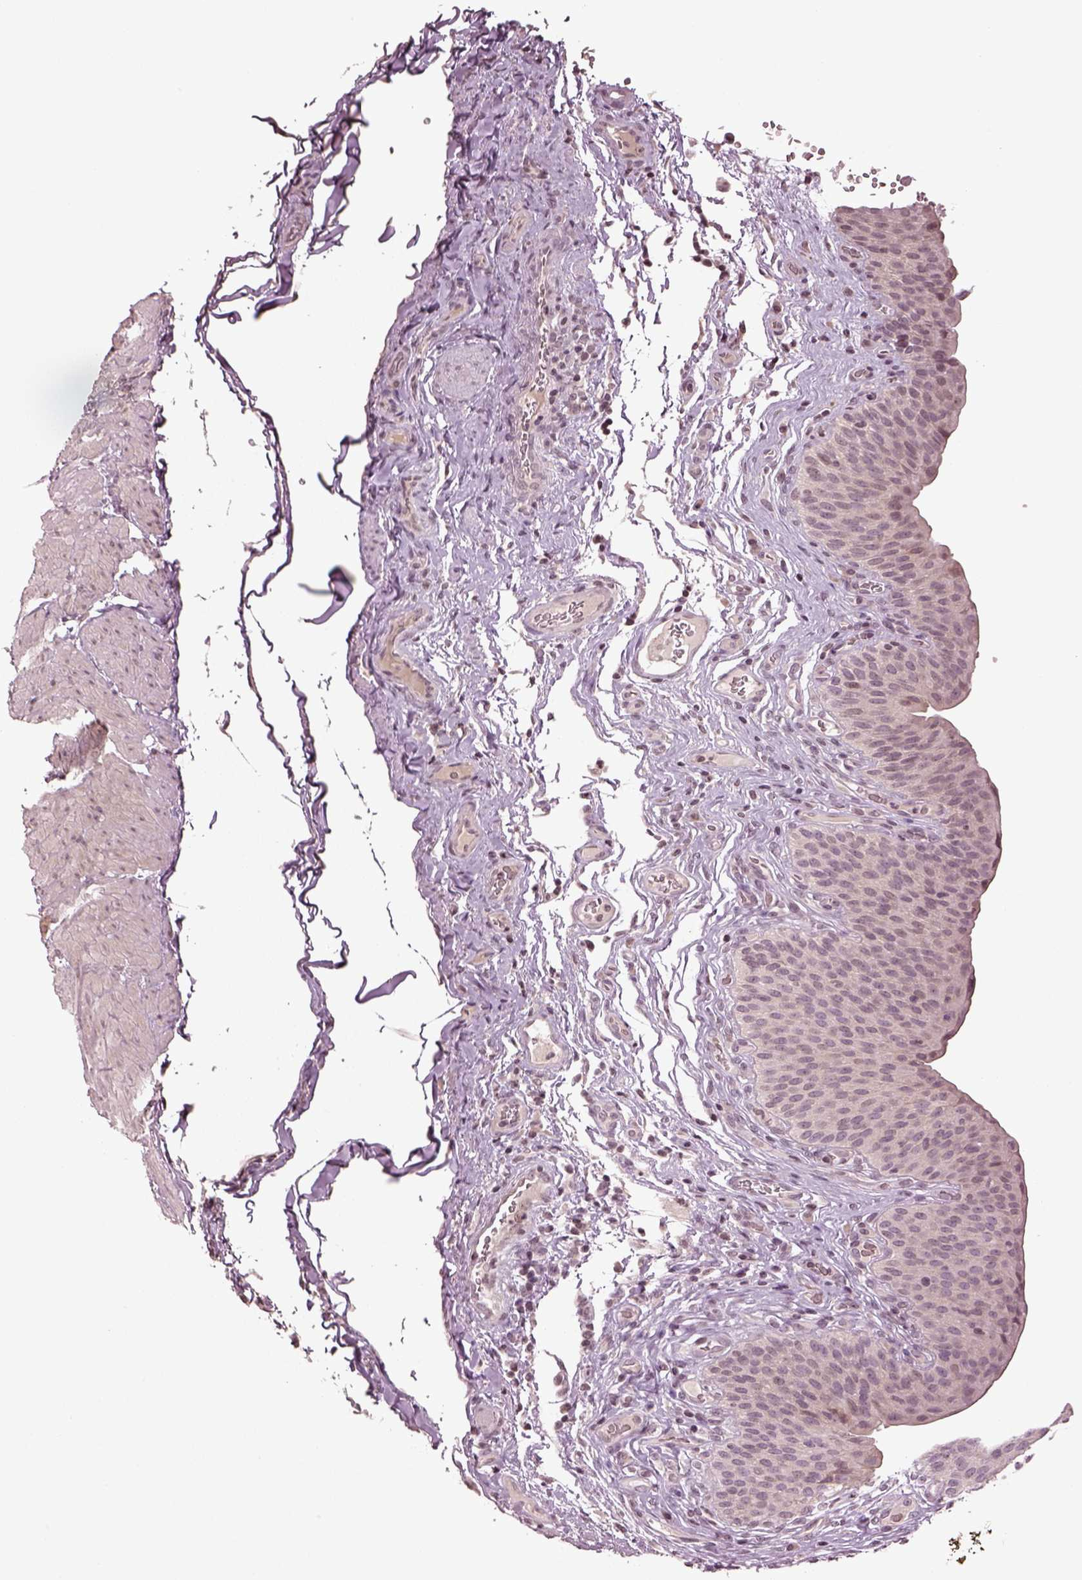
{"staining": {"intensity": "weak", "quantity": "<25%", "location": "nuclear"}, "tissue": "urinary bladder", "cell_type": "Urothelial cells", "image_type": "normal", "snomed": [{"axis": "morphology", "description": "Normal tissue, NOS"}, {"axis": "topography", "description": "Urinary bladder"}], "caption": "Immunohistochemistry micrograph of unremarkable human urinary bladder stained for a protein (brown), which shows no staining in urothelial cells.", "gene": "GRM4", "patient": {"sex": "male", "age": 66}}